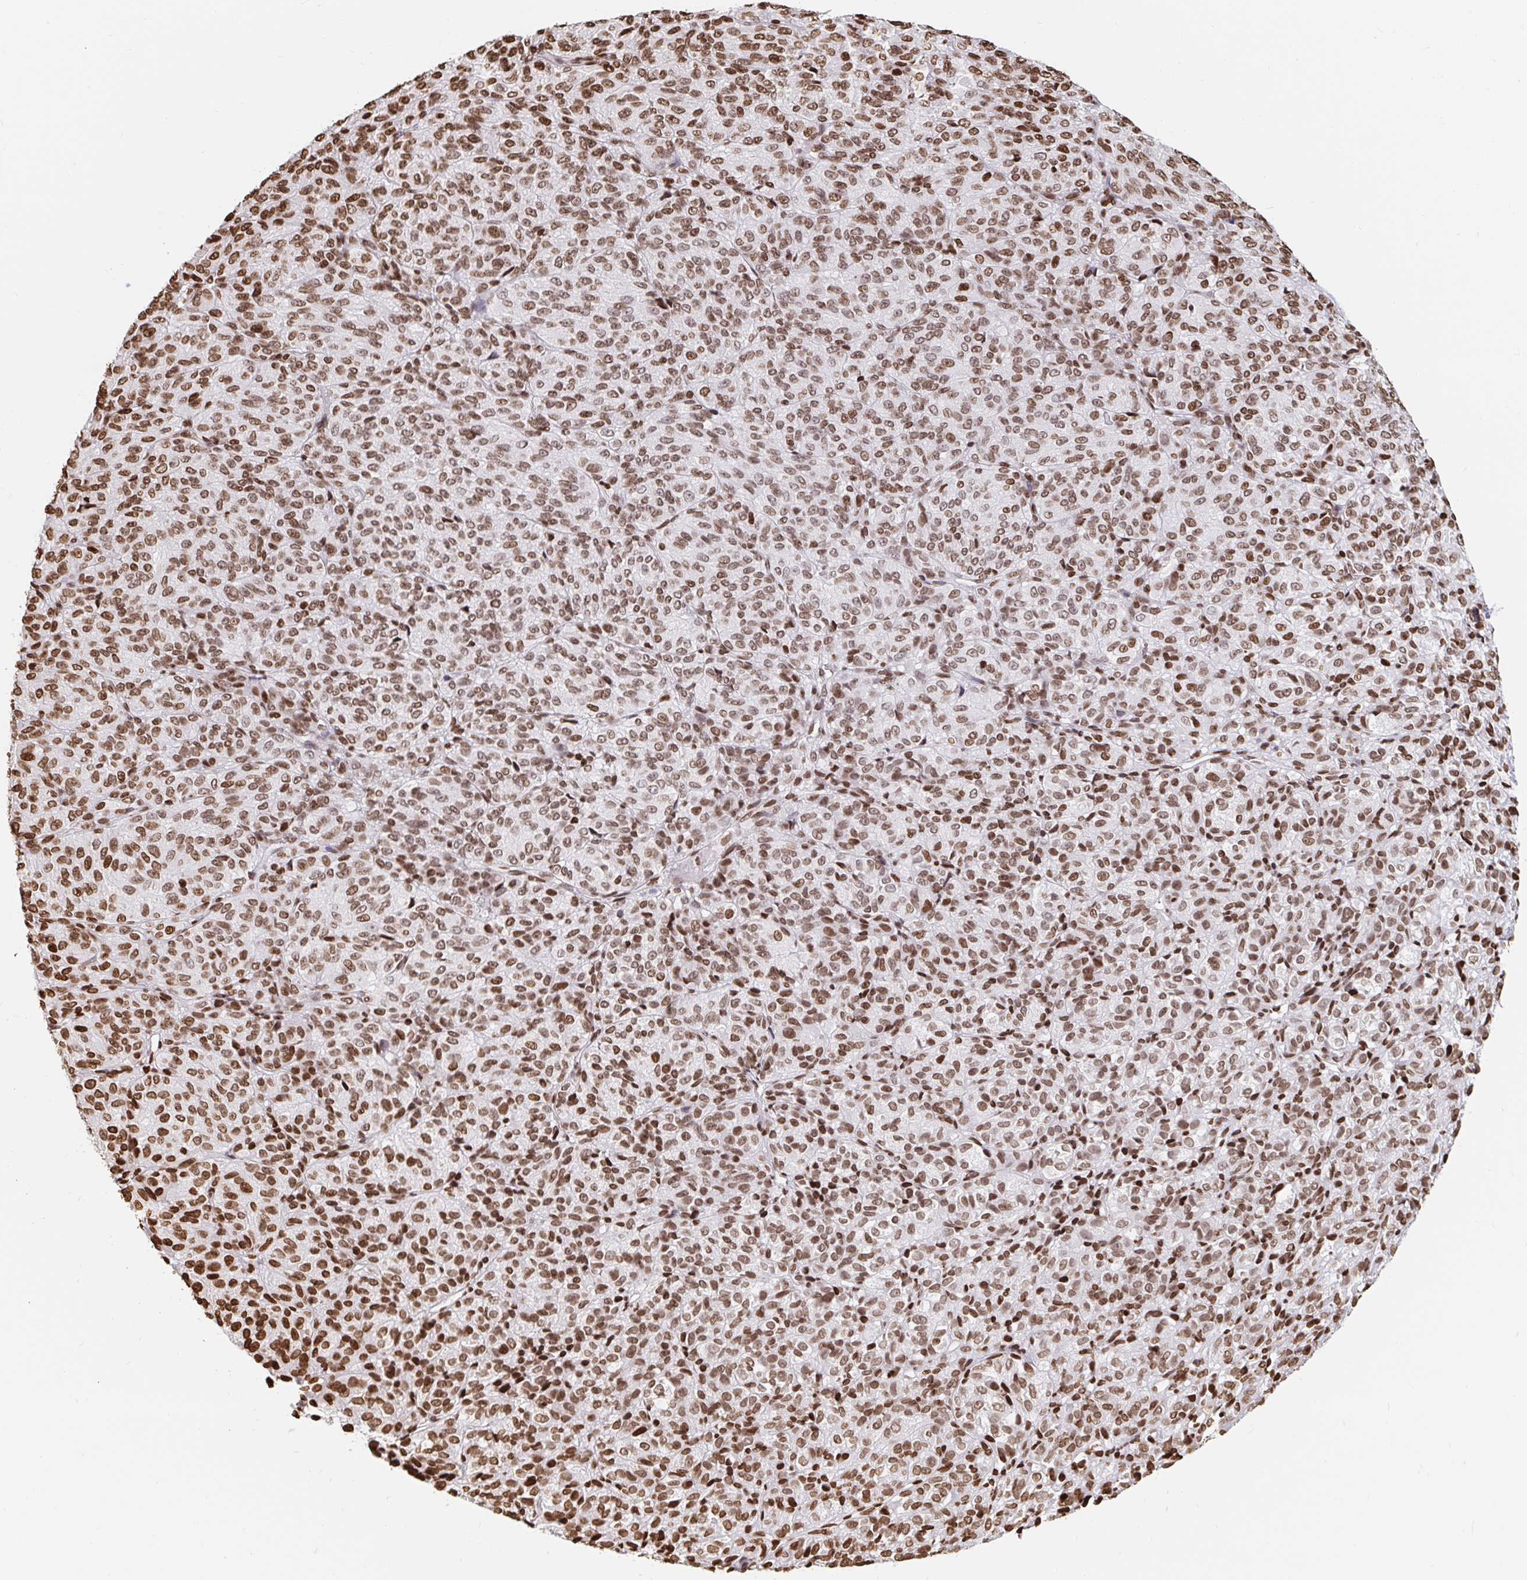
{"staining": {"intensity": "moderate", "quantity": ">75%", "location": "nuclear"}, "tissue": "melanoma", "cell_type": "Tumor cells", "image_type": "cancer", "snomed": [{"axis": "morphology", "description": "Malignant melanoma, Metastatic site"}, {"axis": "topography", "description": "Brain"}], "caption": "Human melanoma stained with a brown dye reveals moderate nuclear positive positivity in approximately >75% of tumor cells.", "gene": "H2BC5", "patient": {"sex": "female", "age": 56}}